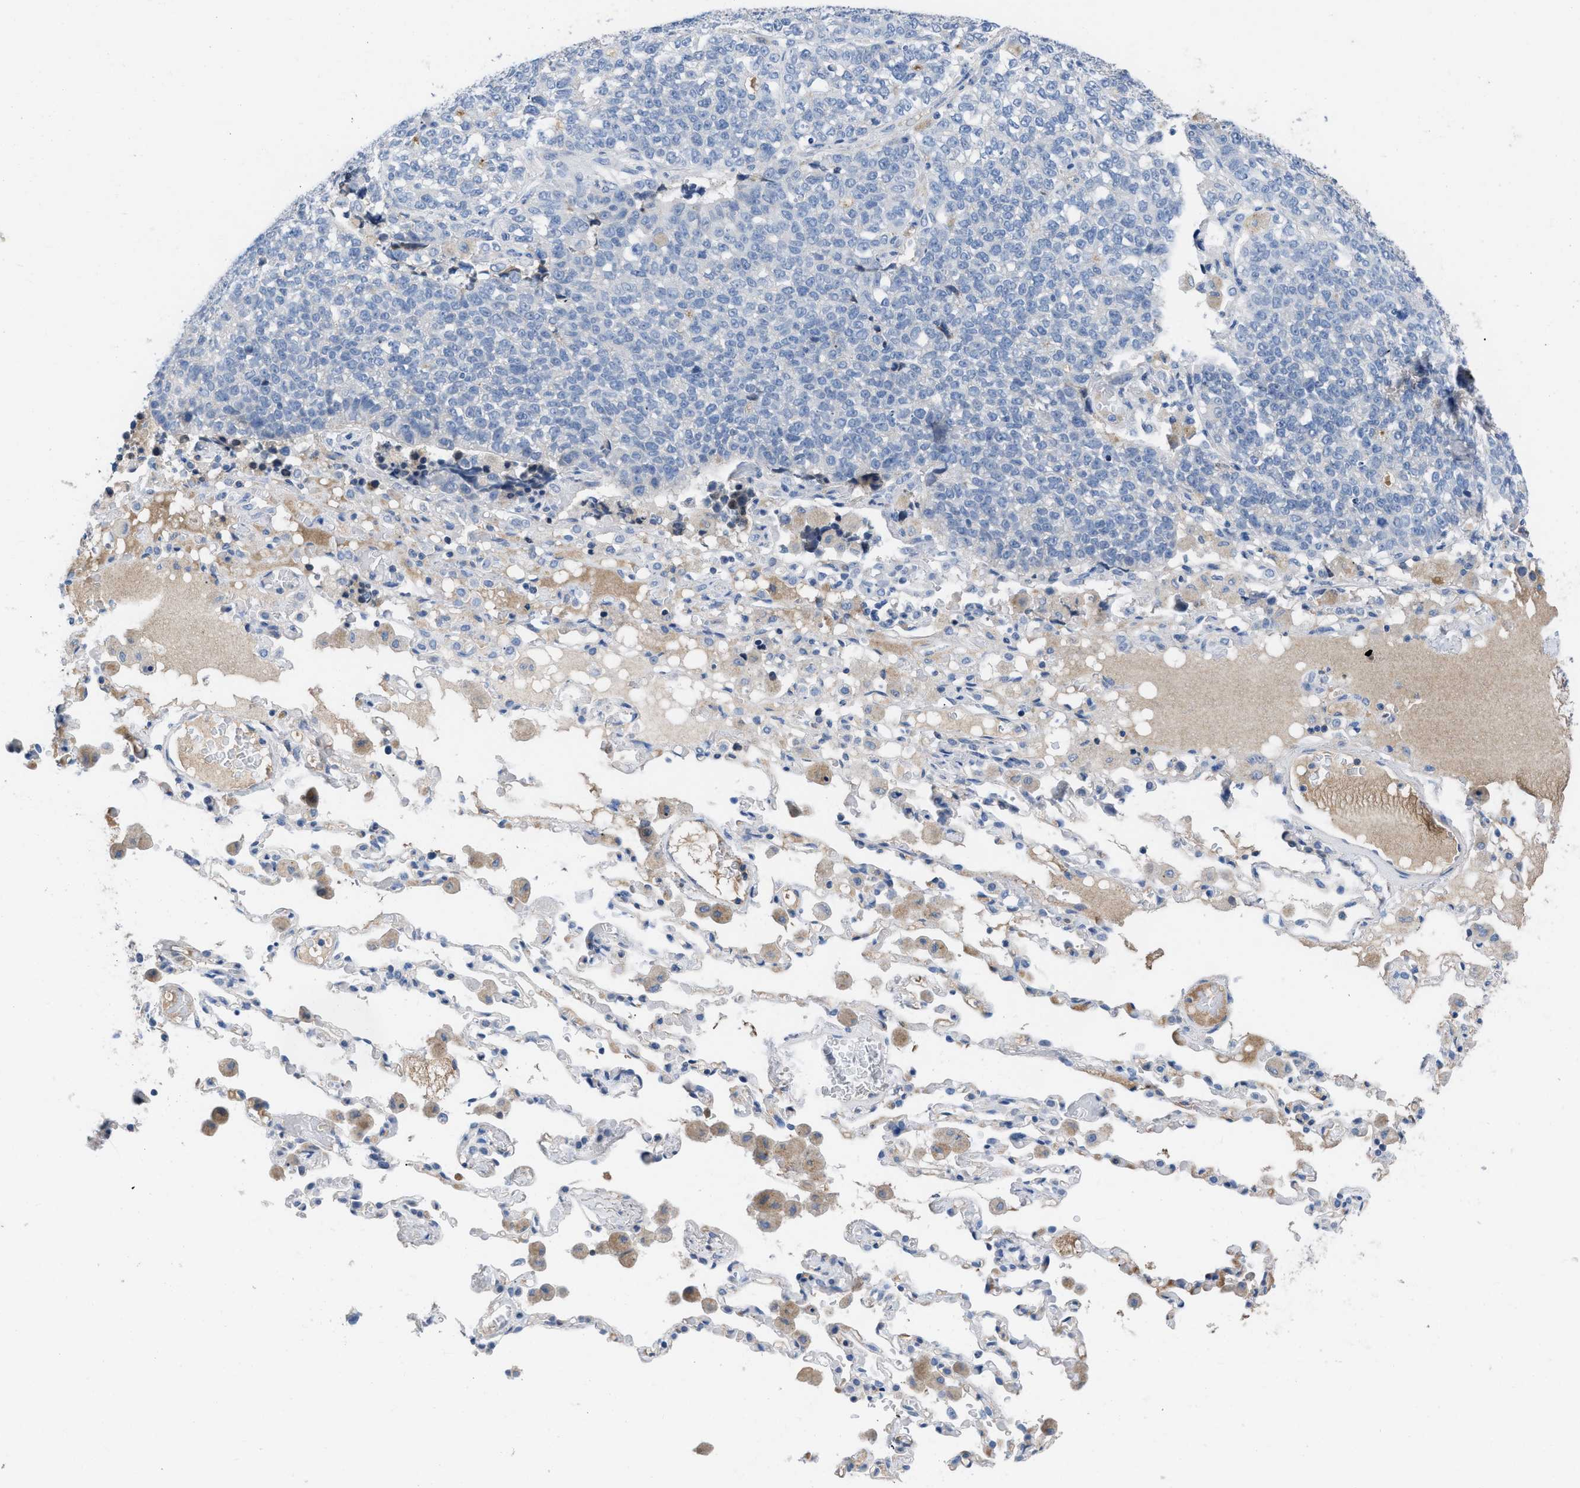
{"staining": {"intensity": "negative", "quantity": "none", "location": "none"}, "tissue": "lung cancer", "cell_type": "Tumor cells", "image_type": "cancer", "snomed": [{"axis": "morphology", "description": "Adenocarcinoma, NOS"}, {"axis": "topography", "description": "Lung"}], "caption": "Histopathology image shows no protein staining in tumor cells of adenocarcinoma (lung) tissue.", "gene": "HPX", "patient": {"sex": "male", "age": 49}}